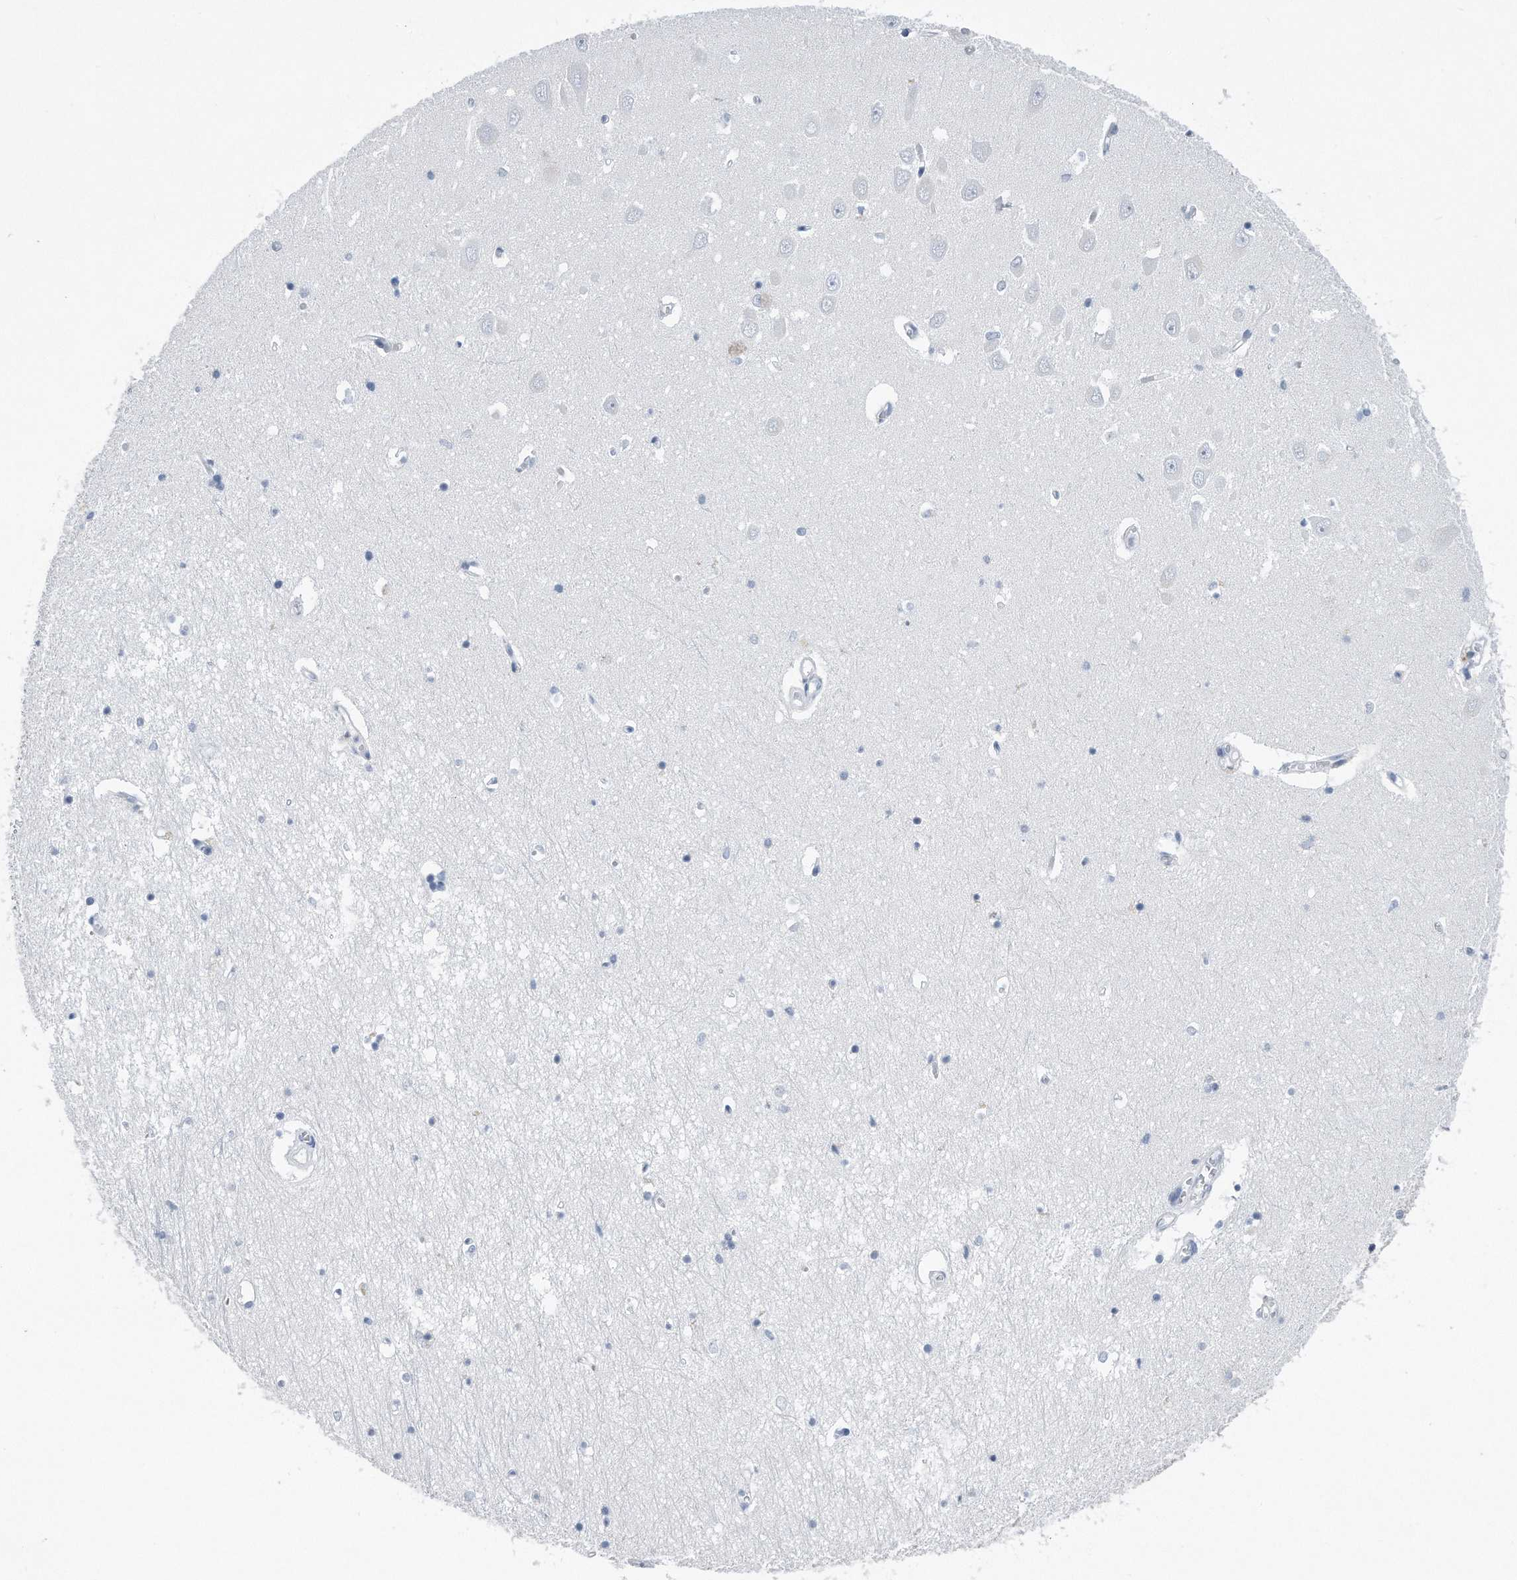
{"staining": {"intensity": "negative", "quantity": "none", "location": "none"}, "tissue": "hippocampus", "cell_type": "Glial cells", "image_type": "normal", "snomed": [{"axis": "morphology", "description": "Normal tissue, NOS"}, {"axis": "topography", "description": "Hippocampus"}], "caption": "IHC of normal human hippocampus reveals no staining in glial cells.", "gene": "PCNA", "patient": {"sex": "male", "age": 70}}